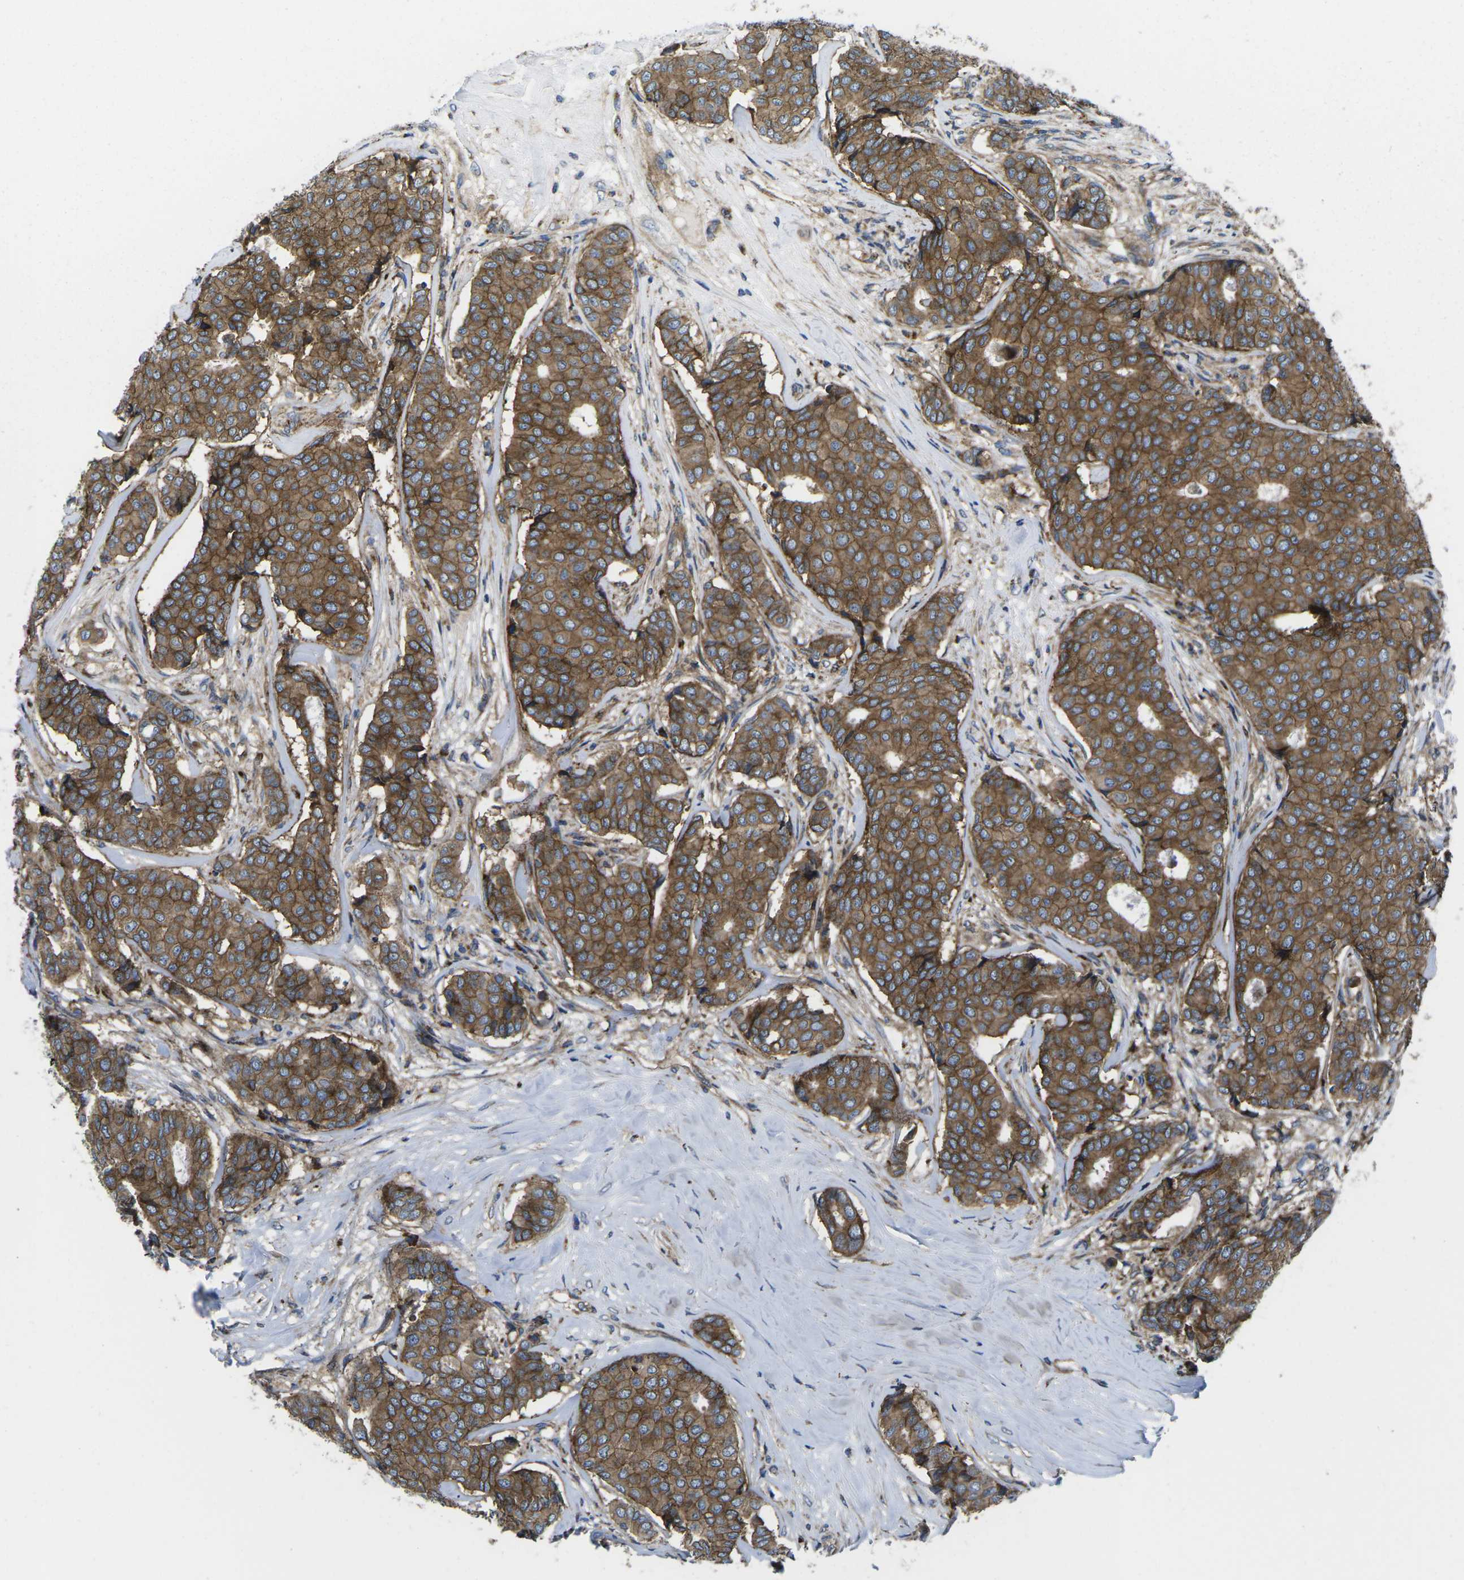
{"staining": {"intensity": "moderate", "quantity": ">75%", "location": "cytoplasmic/membranous"}, "tissue": "breast cancer", "cell_type": "Tumor cells", "image_type": "cancer", "snomed": [{"axis": "morphology", "description": "Duct carcinoma"}, {"axis": "topography", "description": "Breast"}], "caption": "An immunohistochemistry micrograph of tumor tissue is shown. Protein staining in brown highlights moderate cytoplasmic/membranous positivity in breast cancer (infiltrating ductal carcinoma) within tumor cells.", "gene": "DLG1", "patient": {"sex": "female", "age": 75}}